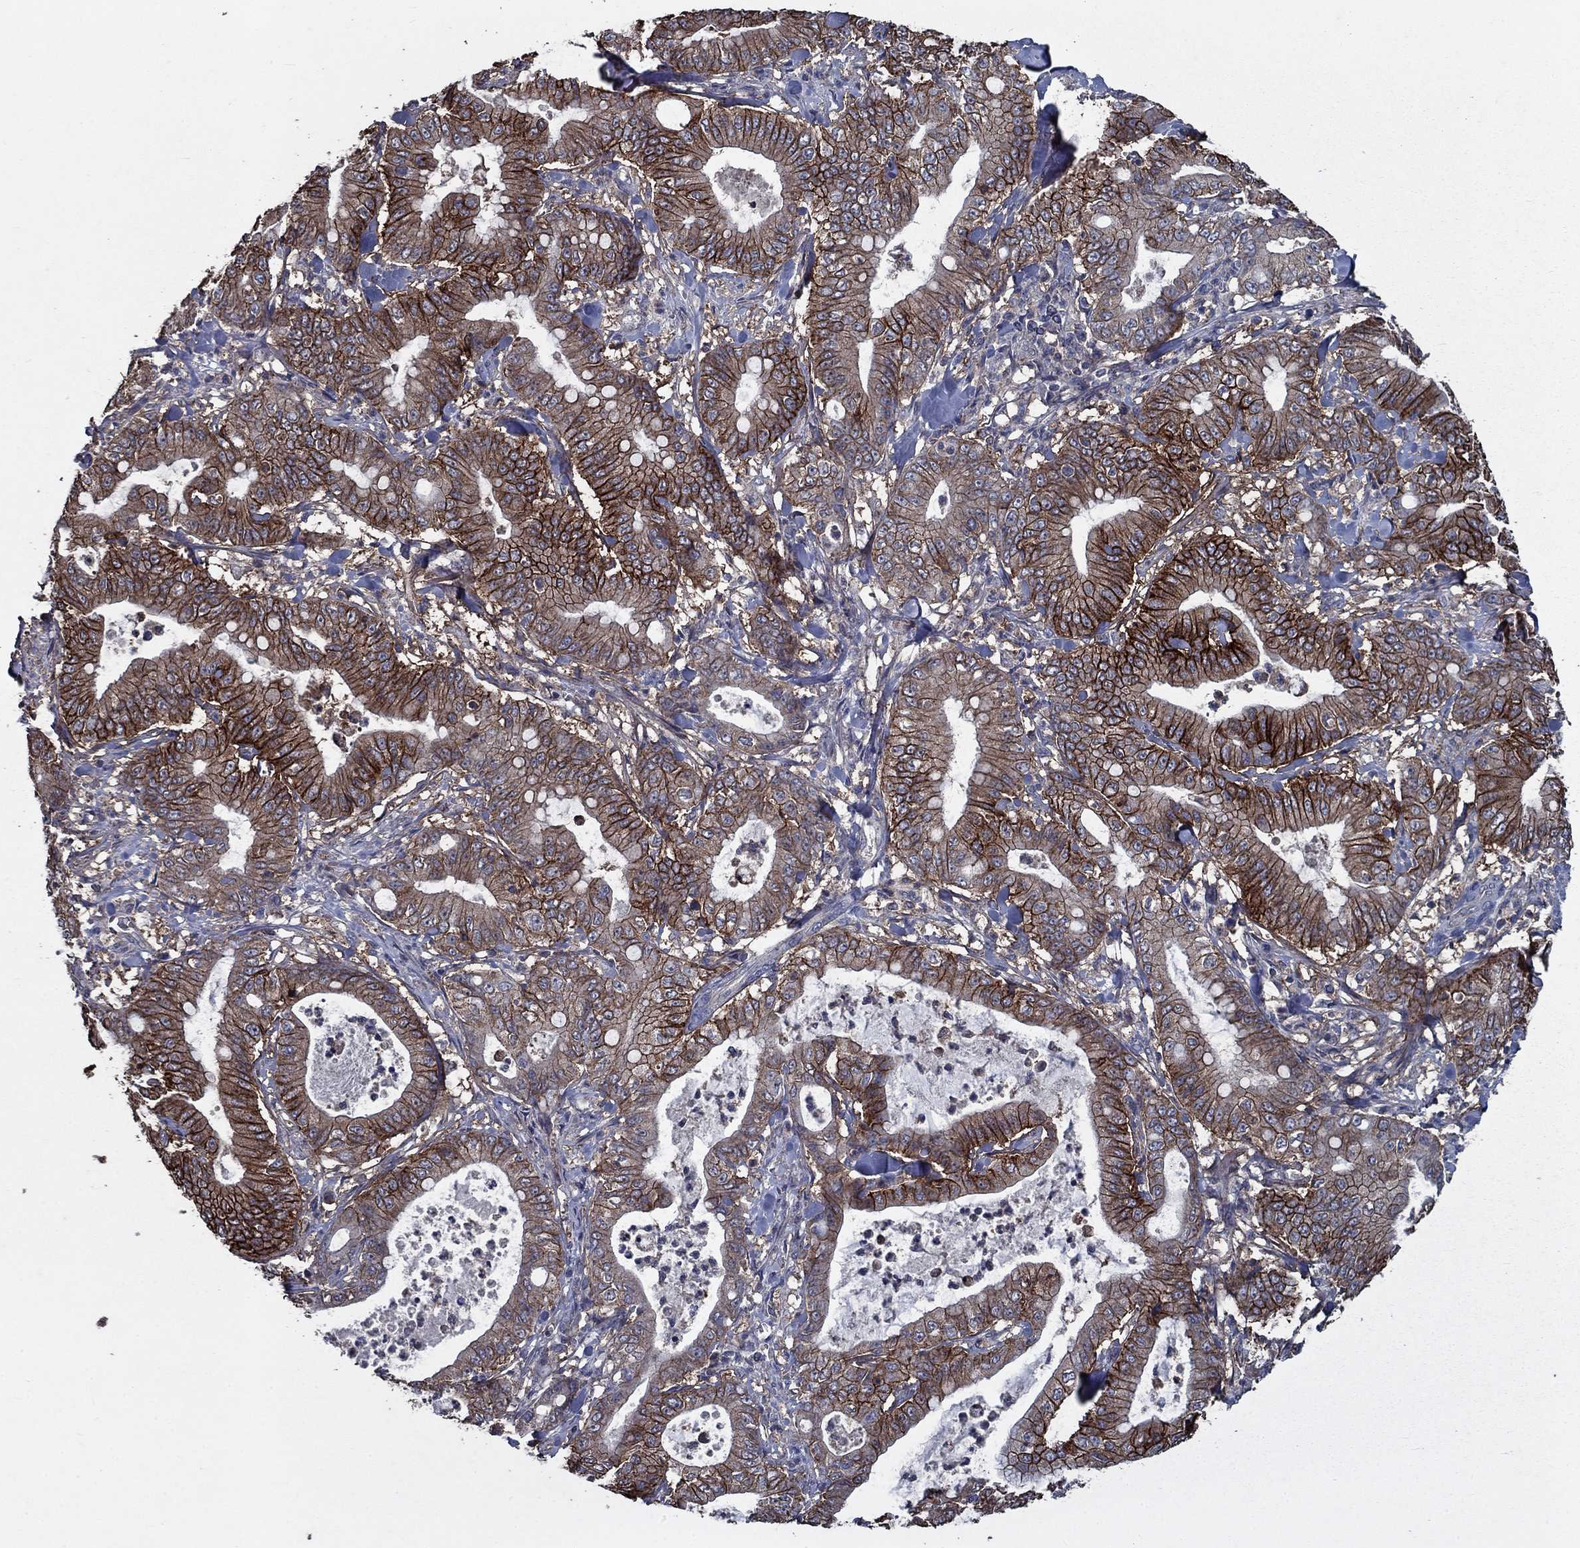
{"staining": {"intensity": "strong", "quantity": "25%-75%", "location": "cytoplasmic/membranous"}, "tissue": "pancreatic cancer", "cell_type": "Tumor cells", "image_type": "cancer", "snomed": [{"axis": "morphology", "description": "Adenocarcinoma, NOS"}, {"axis": "topography", "description": "Pancreas"}], "caption": "About 25%-75% of tumor cells in pancreatic cancer (adenocarcinoma) show strong cytoplasmic/membranous protein positivity as visualized by brown immunohistochemical staining.", "gene": "SLC44A1", "patient": {"sex": "male", "age": 71}}